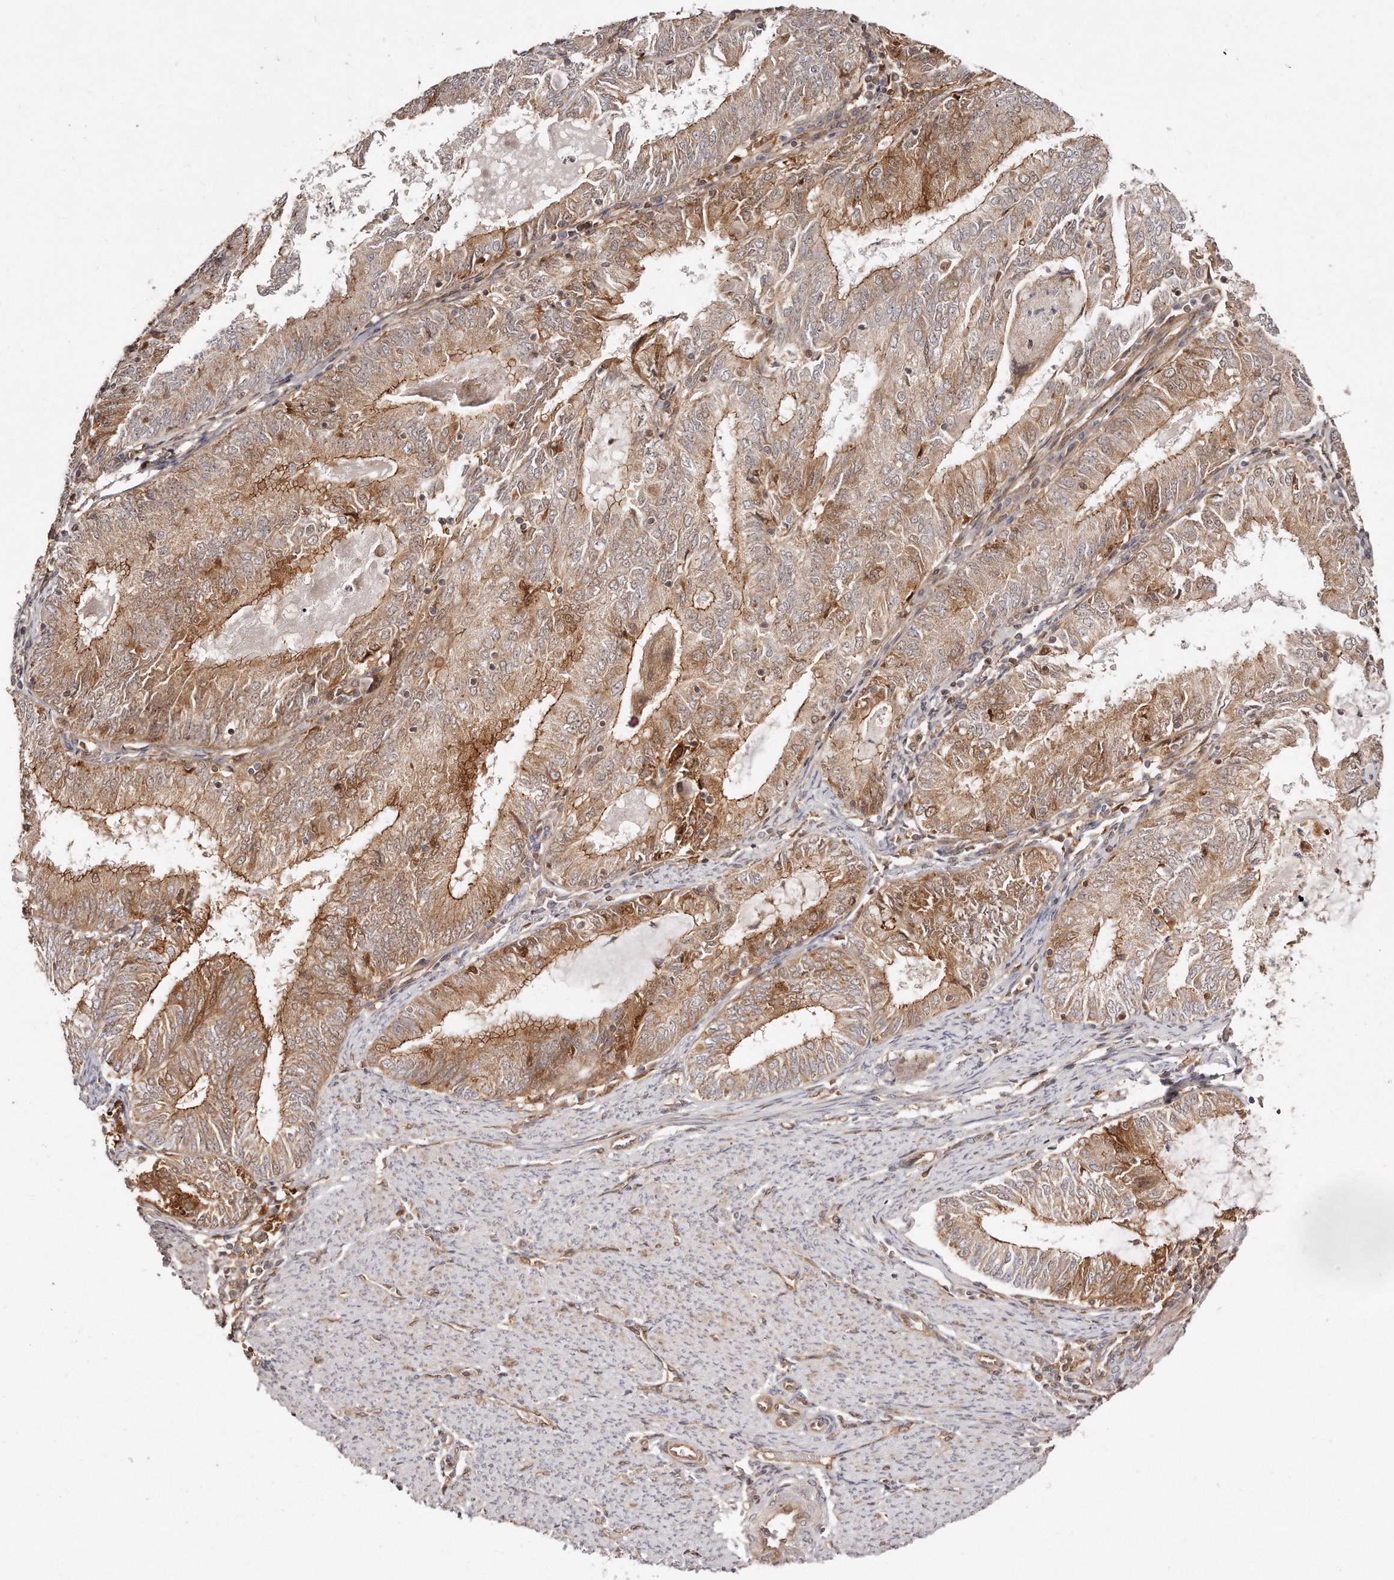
{"staining": {"intensity": "moderate", "quantity": ">75%", "location": "cytoplasmic/membranous"}, "tissue": "endometrial cancer", "cell_type": "Tumor cells", "image_type": "cancer", "snomed": [{"axis": "morphology", "description": "Adenocarcinoma, NOS"}, {"axis": "topography", "description": "Endometrium"}], "caption": "This photomicrograph exhibits endometrial adenocarcinoma stained with IHC to label a protein in brown. The cytoplasmic/membranous of tumor cells show moderate positivity for the protein. Nuclei are counter-stained blue.", "gene": "GBP4", "patient": {"sex": "female", "age": 57}}